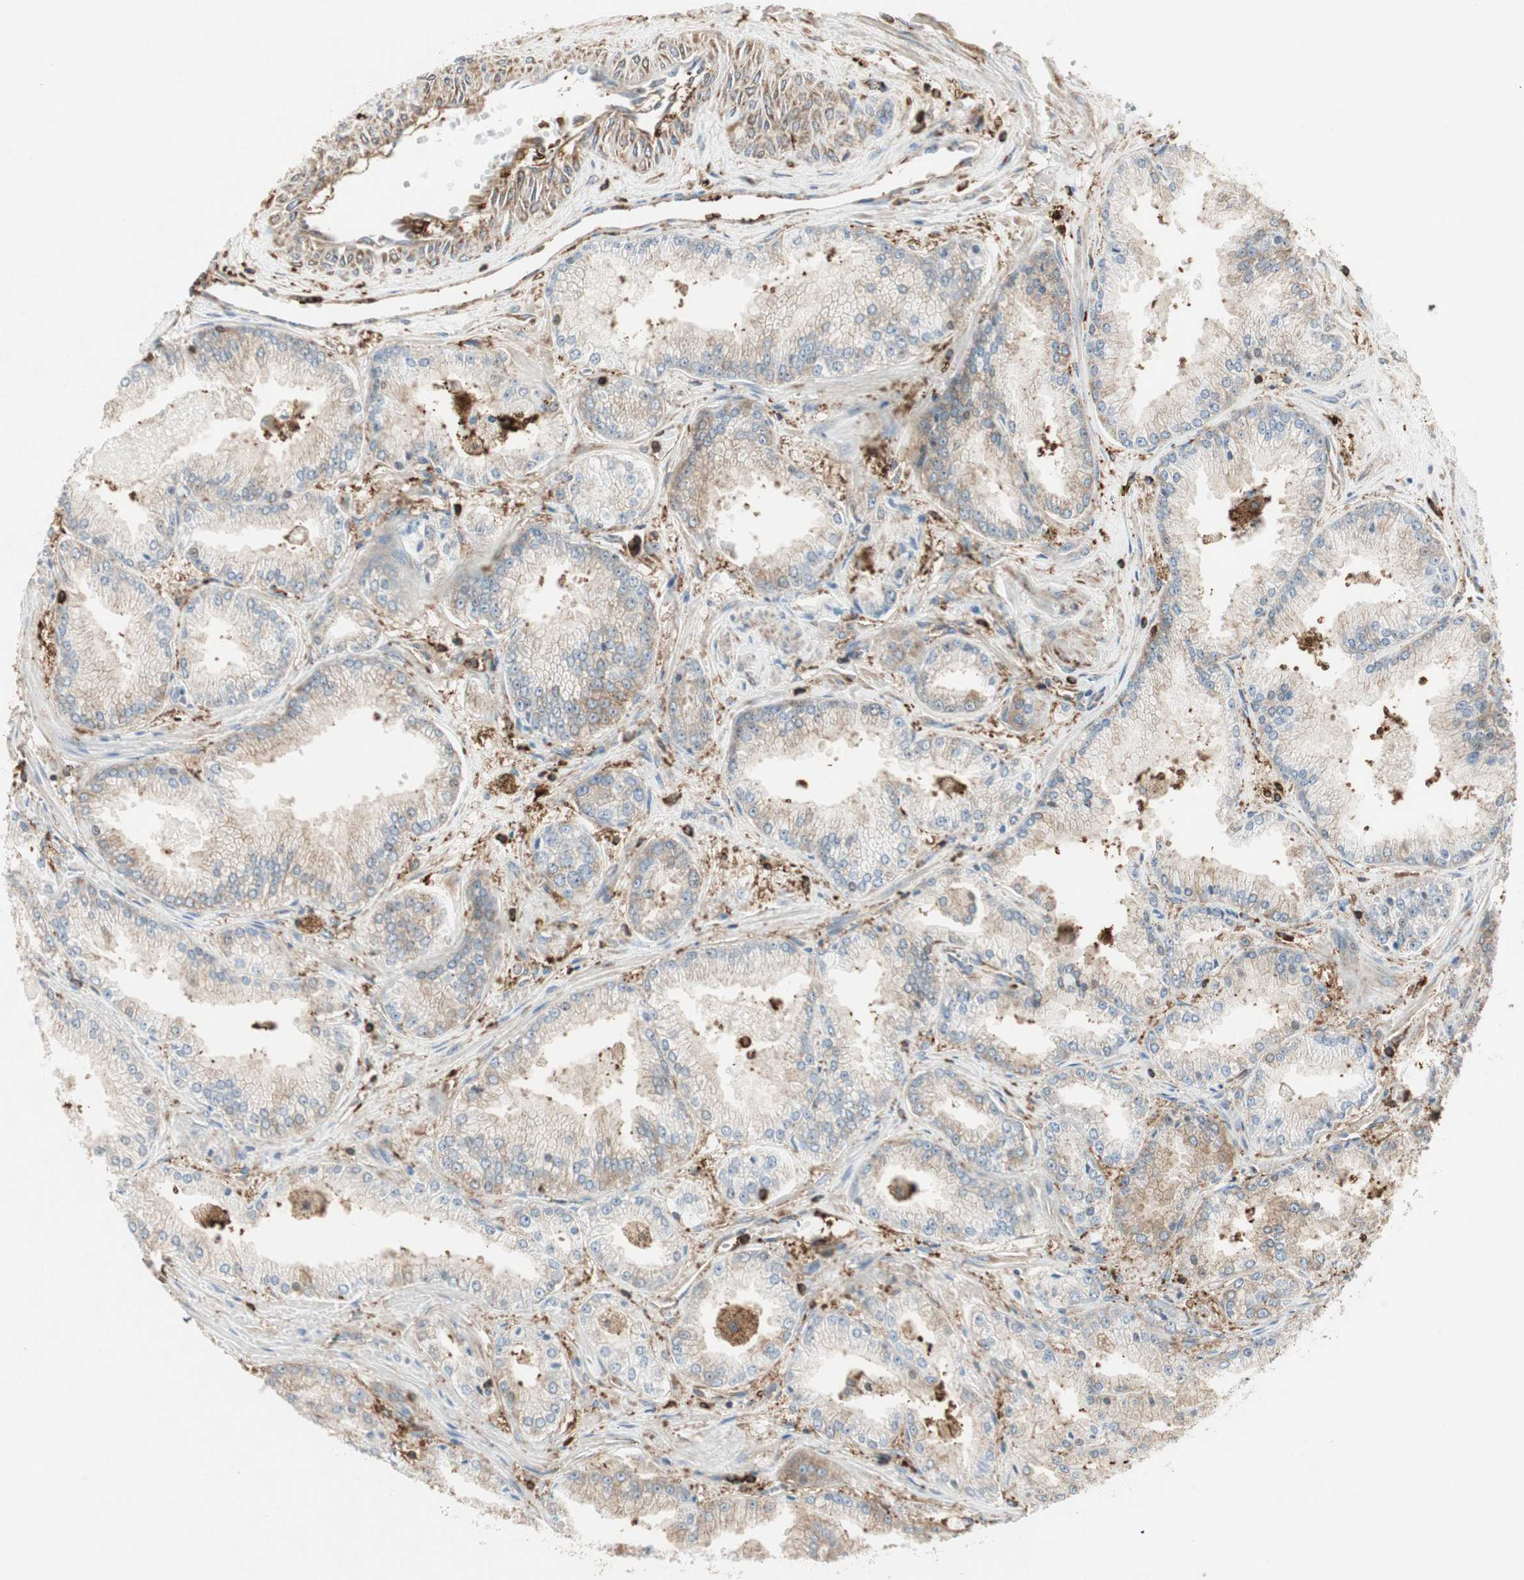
{"staining": {"intensity": "weak", "quantity": "25%-75%", "location": "cytoplasmic/membranous"}, "tissue": "prostate cancer", "cell_type": "Tumor cells", "image_type": "cancer", "snomed": [{"axis": "morphology", "description": "Adenocarcinoma, High grade"}, {"axis": "topography", "description": "Prostate"}], "caption": "A micrograph of human prostate high-grade adenocarcinoma stained for a protein demonstrates weak cytoplasmic/membranous brown staining in tumor cells.", "gene": "MMP3", "patient": {"sex": "male", "age": 61}}